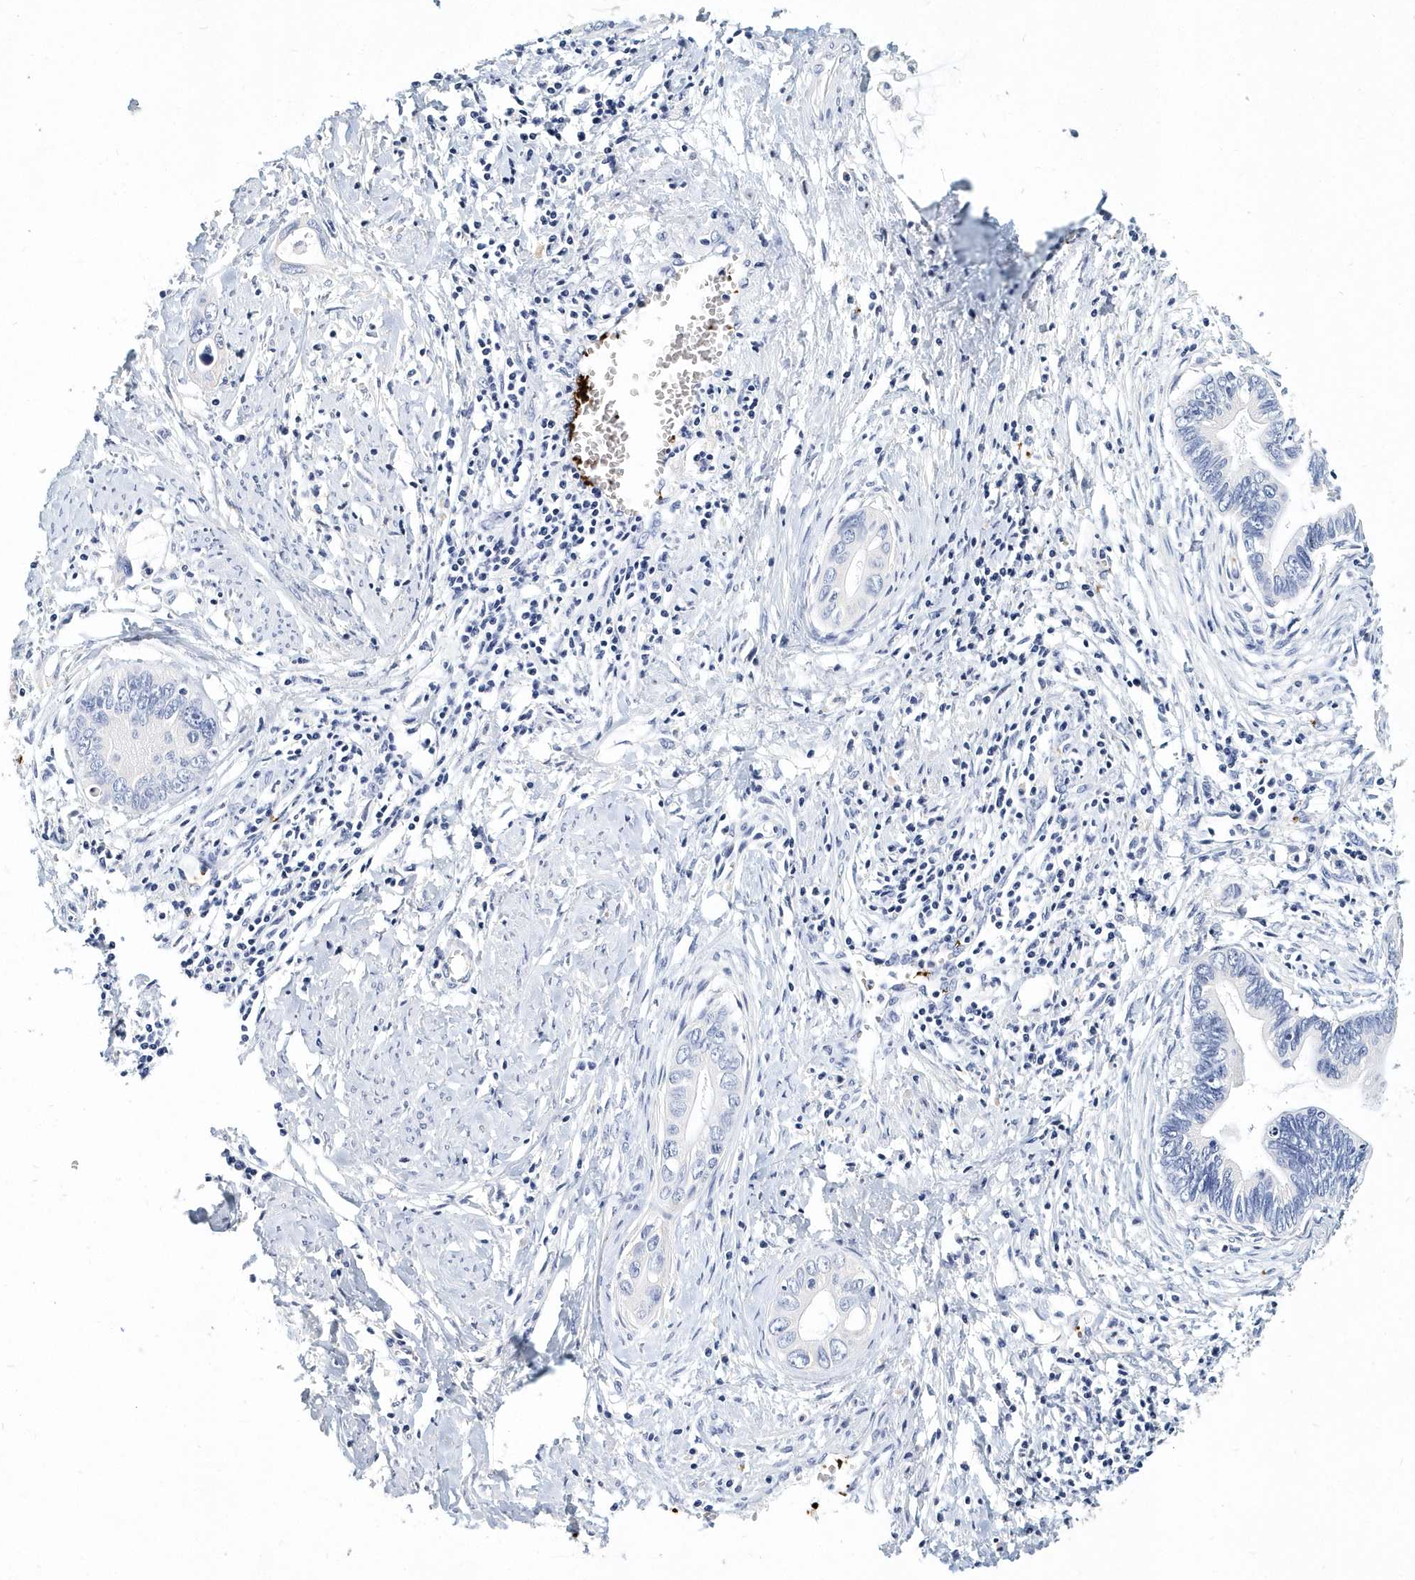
{"staining": {"intensity": "negative", "quantity": "none", "location": "none"}, "tissue": "cervical cancer", "cell_type": "Tumor cells", "image_type": "cancer", "snomed": [{"axis": "morphology", "description": "Adenocarcinoma, NOS"}, {"axis": "topography", "description": "Cervix"}], "caption": "Immunohistochemistry of cervical cancer reveals no positivity in tumor cells.", "gene": "ITGA2B", "patient": {"sex": "female", "age": 44}}